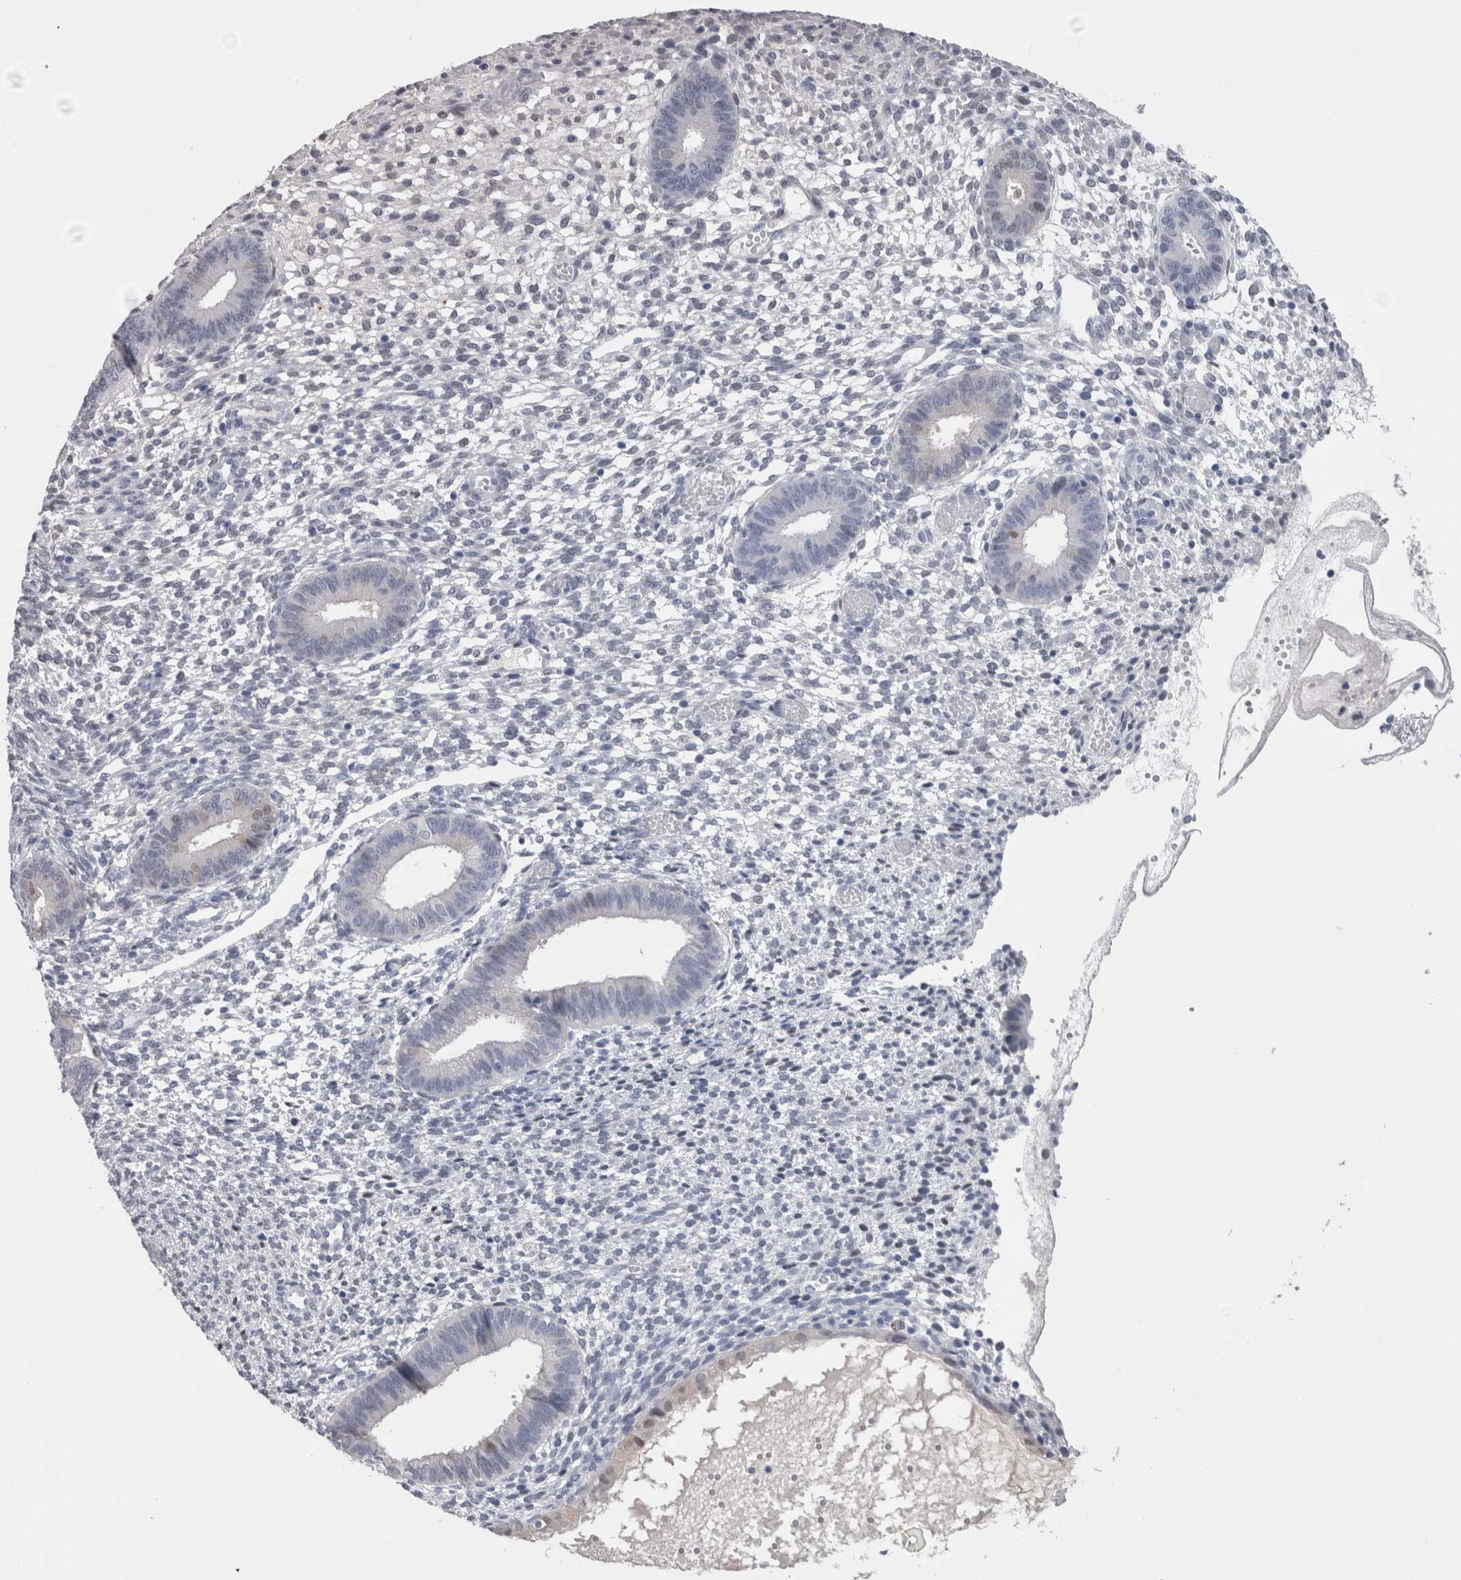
{"staining": {"intensity": "negative", "quantity": "none", "location": "none"}, "tissue": "endometrium", "cell_type": "Cells in endometrial stroma", "image_type": "normal", "snomed": [{"axis": "morphology", "description": "Normal tissue, NOS"}, {"axis": "topography", "description": "Endometrium"}], "caption": "This is an immunohistochemistry (IHC) micrograph of benign endometrium. There is no staining in cells in endometrial stroma.", "gene": "CA8", "patient": {"sex": "female", "age": 46}}